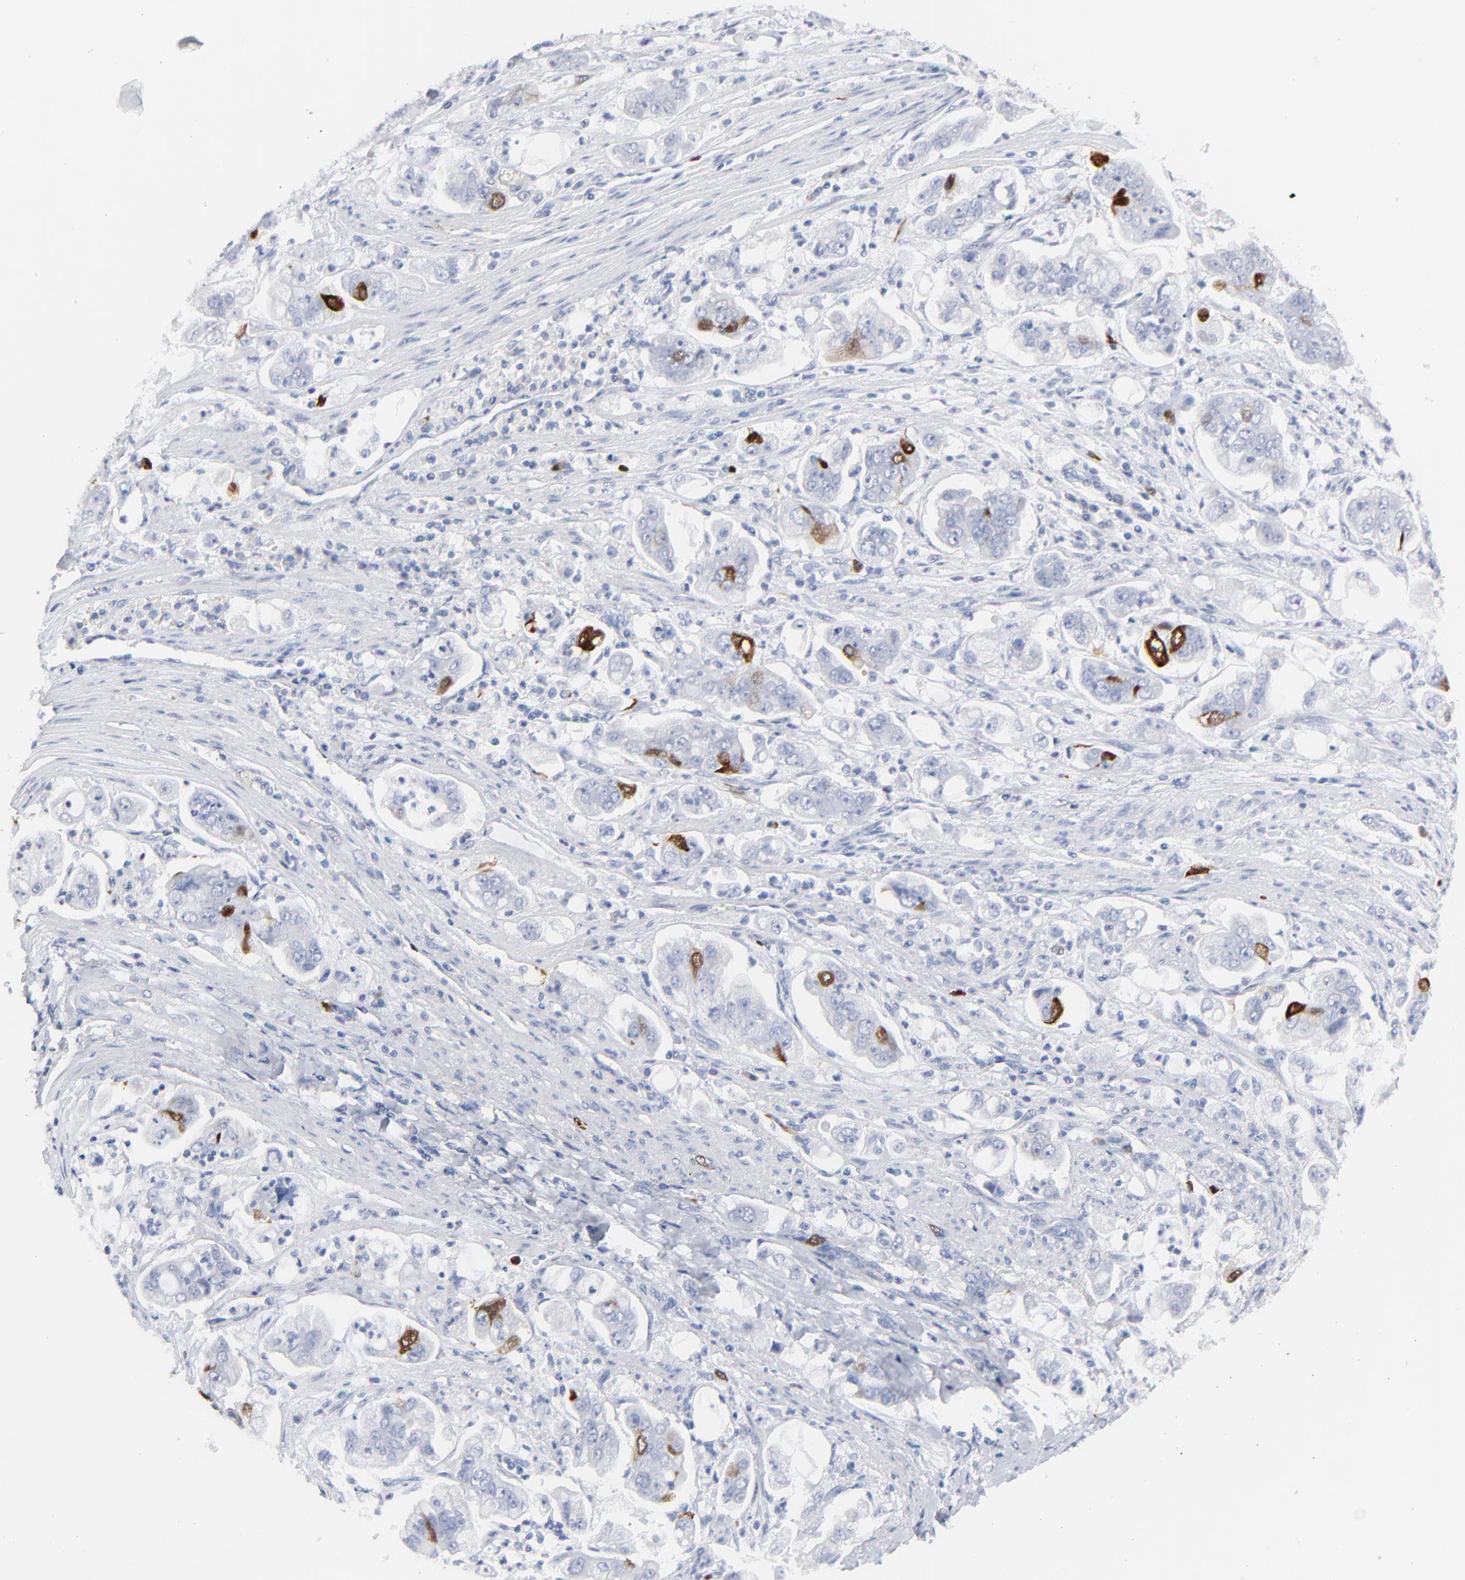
{"staining": {"intensity": "strong", "quantity": "<25%", "location": "cytoplasmic/membranous,nuclear"}, "tissue": "stomach cancer", "cell_type": "Tumor cells", "image_type": "cancer", "snomed": [{"axis": "morphology", "description": "Adenocarcinoma, NOS"}, {"axis": "topography", "description": "Stomach"}], "caption": "This is an image of immunohistochemistry (IHC) staining of stomach cancer, which shows strong positivity in the cytoplasmic/membranous and nuclear of tumor cells.", "gene": "CDK1", "patient": {"sex": "male", "age": 62}}